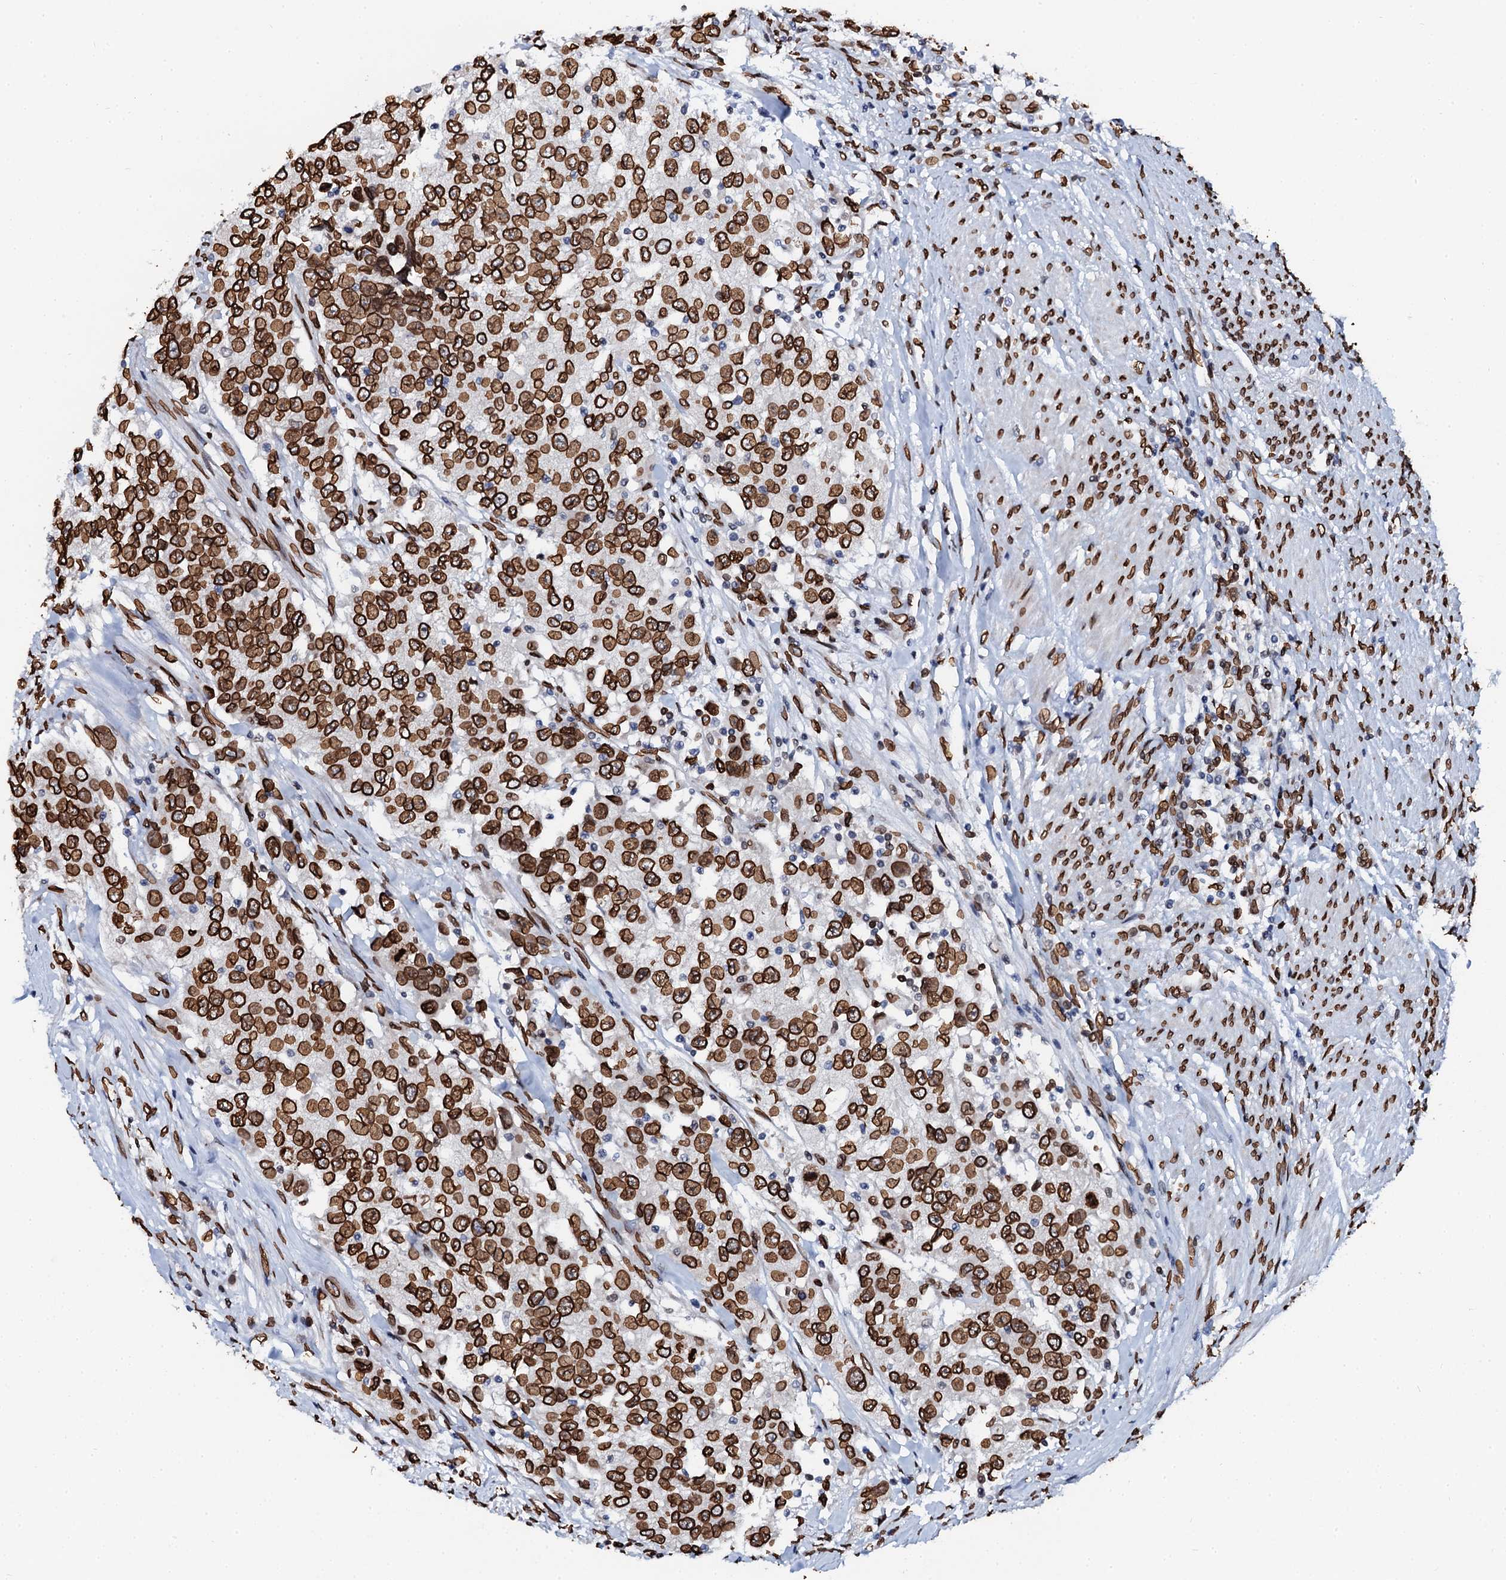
{"staining": {"intensity": "strong", "quantity": ">75%", "location": "cytoplasmic/membranous,nuclear"}, "tissue": "urothelial cancer", "cell_type": "Tumor cells", "image_type": "cancer", "snomed": [{"axis": "morphology", "description": "Urothelial carcinoma, High grade"}, {"axis": "topography", "description": "Urinary bladder"}], "caption": "Brown immunohistochemical staining in urothelial cancer exhibits strong cytoplasmic/membranous and nuclear positivity in approximately >75% of tumor cells. (Stains: DAB (3,3'-diaminobenzidine) in brown, nuclei in blue, Microscopy: brightfield microscopy at high magnification).", "gene": "KATNAL2", "patient": {"sex": "female", "age": 80}}